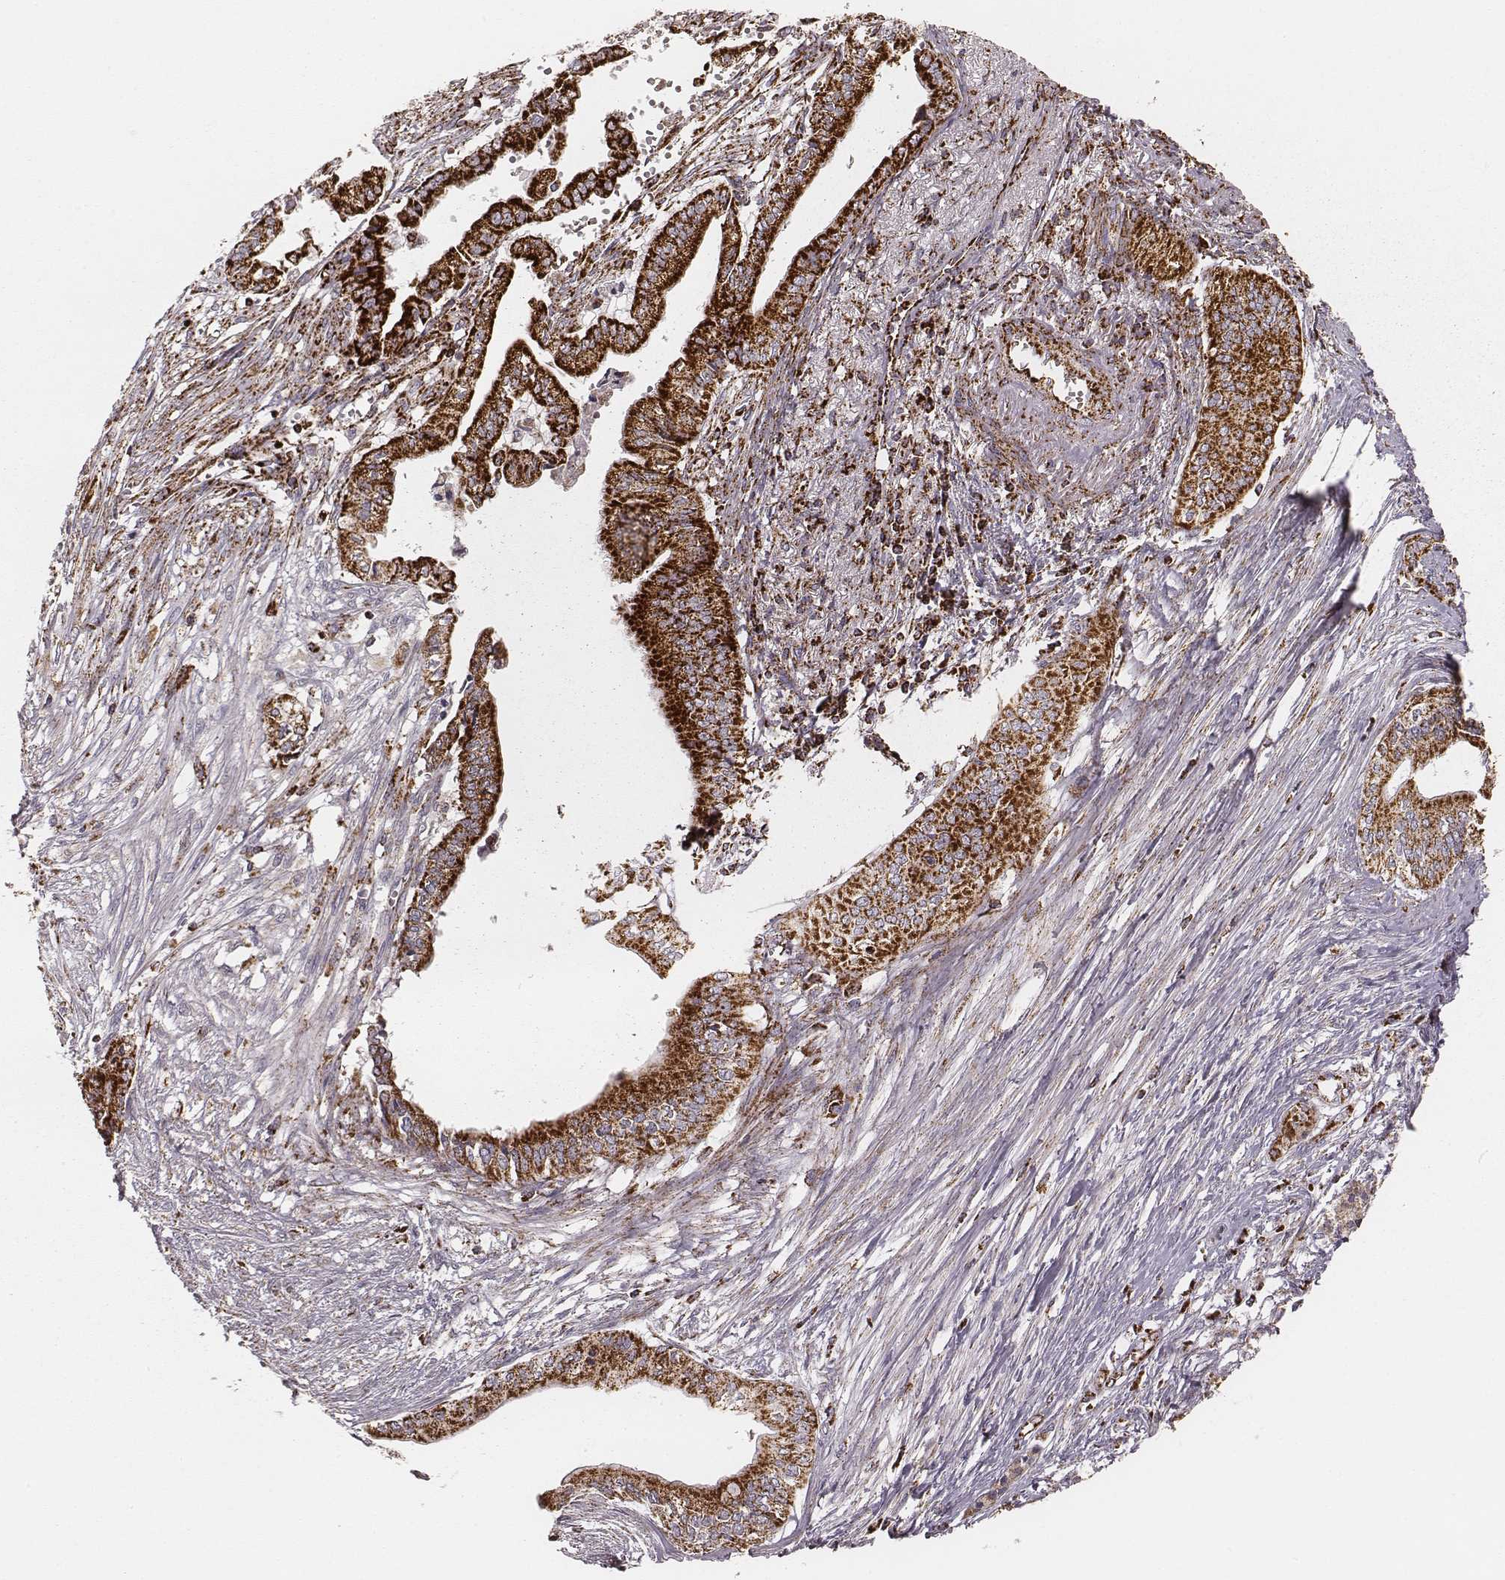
{"staining": {"intensity": "strong", "quantity": ">75%", "location": "cytoplasmic/membranous"}, "tissue": "pancreatic cancer", "cell_type": "Tumor cells", "image_type": "cancer", "snomed": [{"axis": "morphology", "description": "Adenocarcinoma, NOS"}, {"axis": "topography", "description": "Pancreas"}], "caption": "Immunohistochemical staining of human pancreatic adenocarcinoma reveals high levels of strong cytoplasmic/membranous protein expression in about >75% of tumor cells.", "gene": "TUFM", "patient": {"sex": "female", "age": 61}}